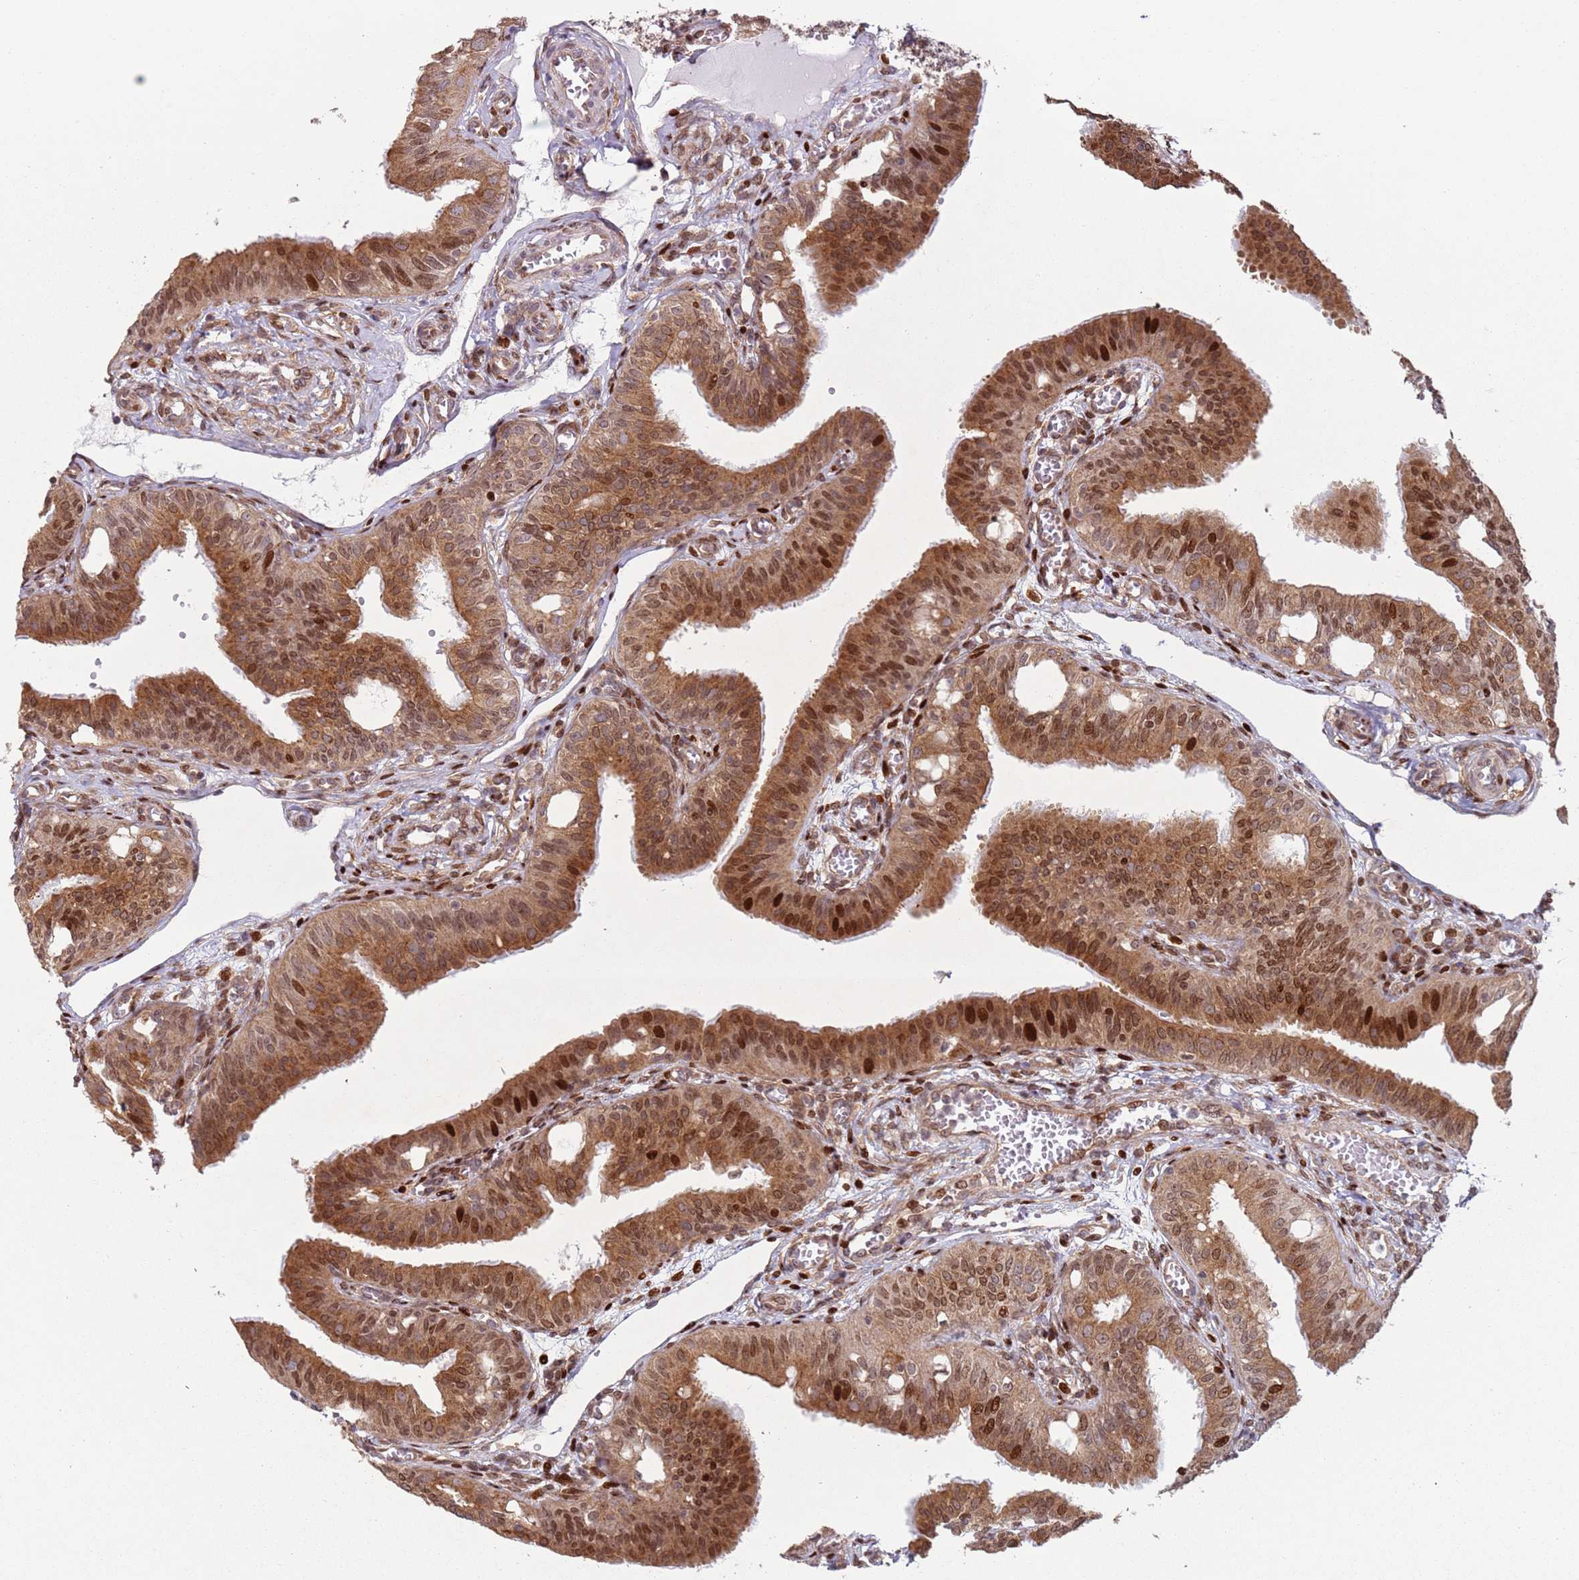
{"staining": {"intensity": "strong", "quantity": ">75%", "location": "cytoplasmic/membranous,nuclear"}, "tissue": "fallopian tube", "cell_type": "Glandular cells", "image_type": "normal", "snomed": [{"axis": "morphology", "description": "Normal tissue, NOS"}, {"axis": "topography", "description": "Fallopian tube"}, {"axis": "topography", "description": "Ovary"}], "caption": "Immunohistochemistry staining of normal fallopian tube, which exhibits high levels of strong cytoplasmic/membranous,nuclear expression in about >75% of glandular cells indicating strong cytoplasmic/membranous,nuclear protein positivity. The staining was performed using DAB (brown) for protein detection and nuclei were counterstained in hematoxylin (blue).", "gene": "HNRNPLL", "patient": {"sex": "female", "age": 42}}